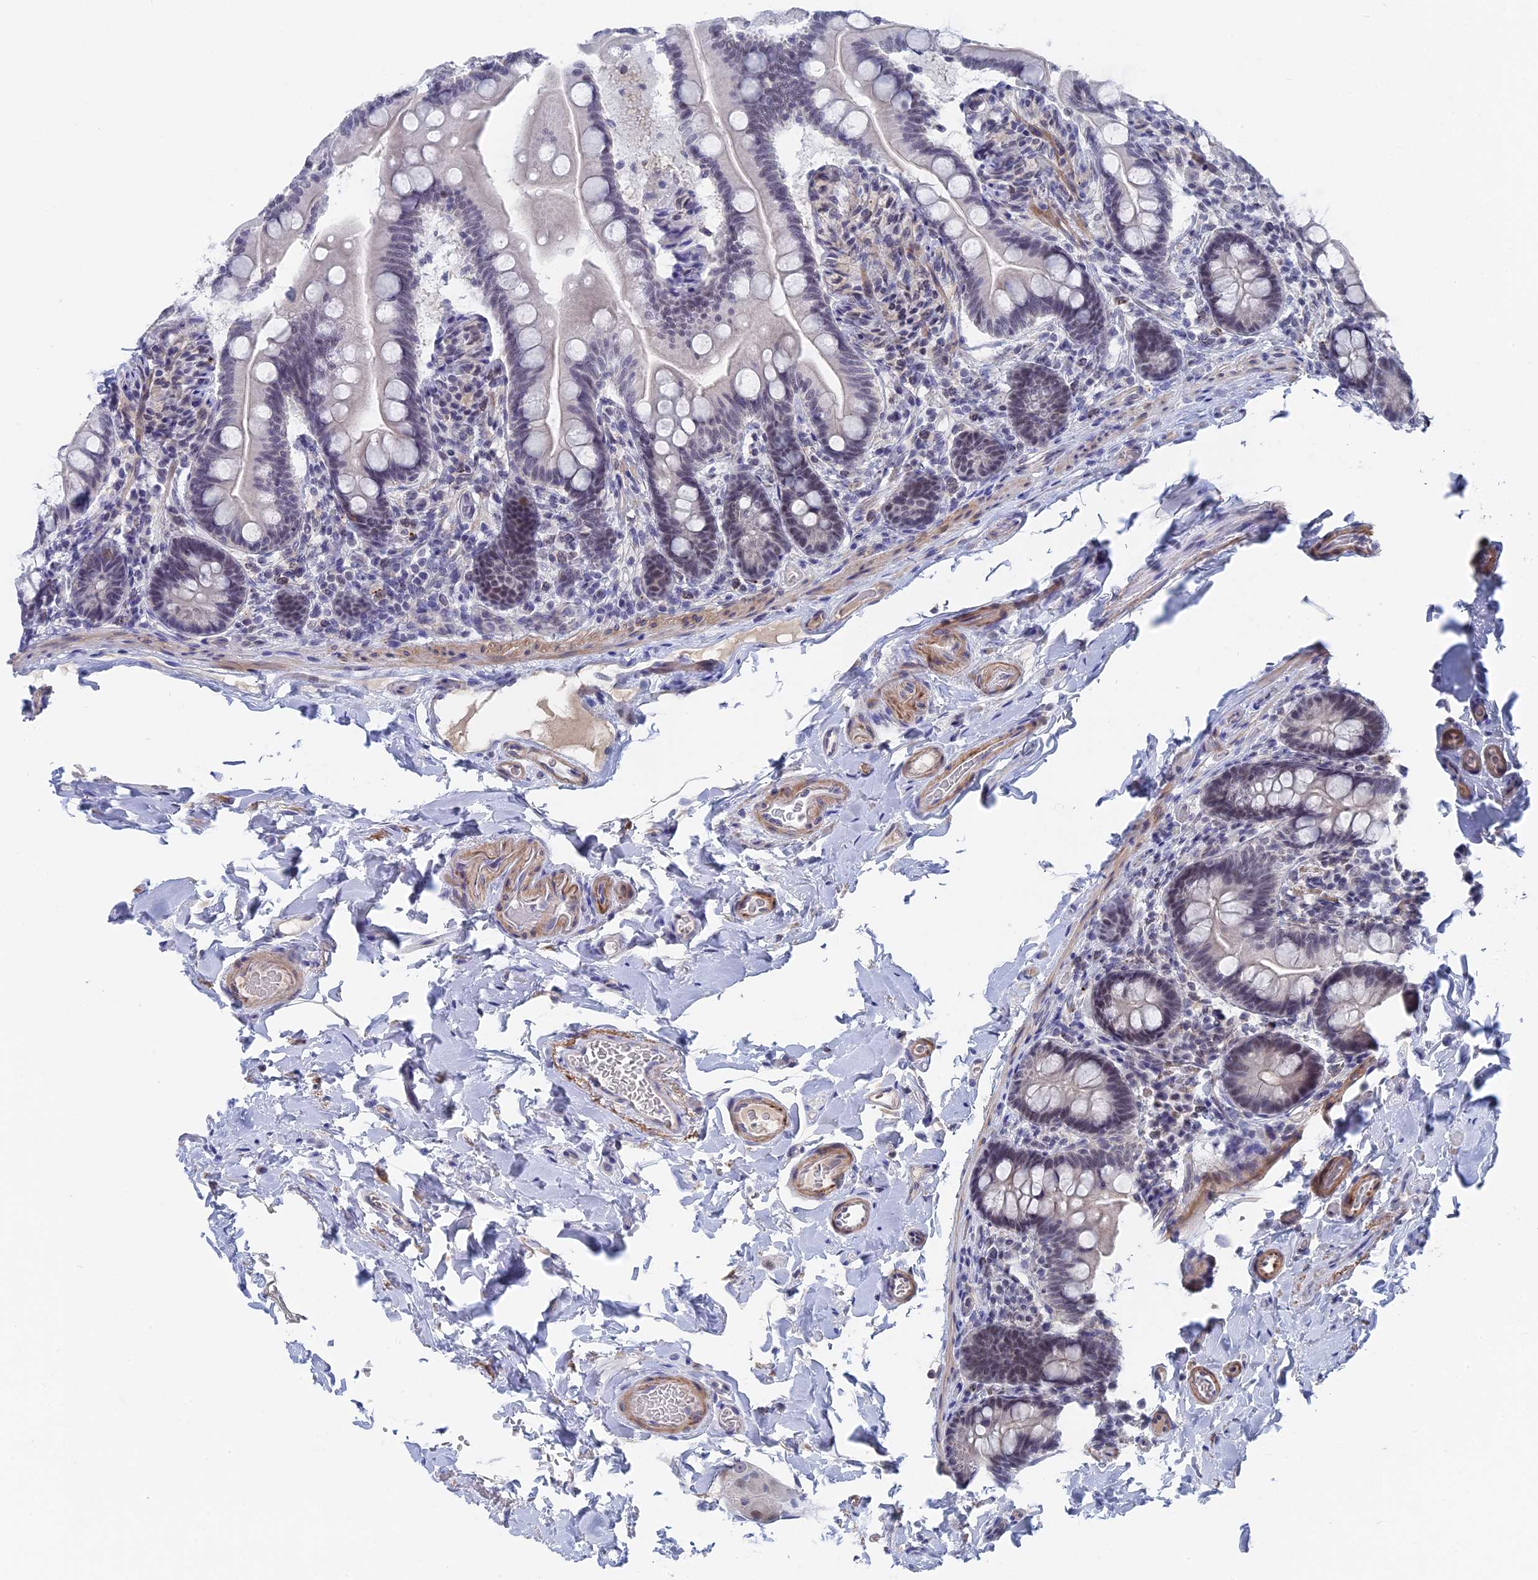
{"staining": {"intensity": "weak", "quantity": "25%-75%", "location": "nuclear"}, "tissue": "small intestine", "cell_type": "Glandular cells", "image_type": "normal", "snomed": [{"axis": "morphology", "description": "Normal tissue, NOS"}, {"axis": "topography", "description": "Small intestine"}], "caption": "Normal small intestine was stained to show a protein in brown. There is low levels of weak nuclear staining in approximately 25%-75% of glandular cells. (Stains: DAB (3,3'-diaminobenzidine) in brown, nuclei in blue, Microscopy: brightfield microscopy at high magnification).", "gene": "BRD2", "patient": {"sex": "female", "age": 64}}